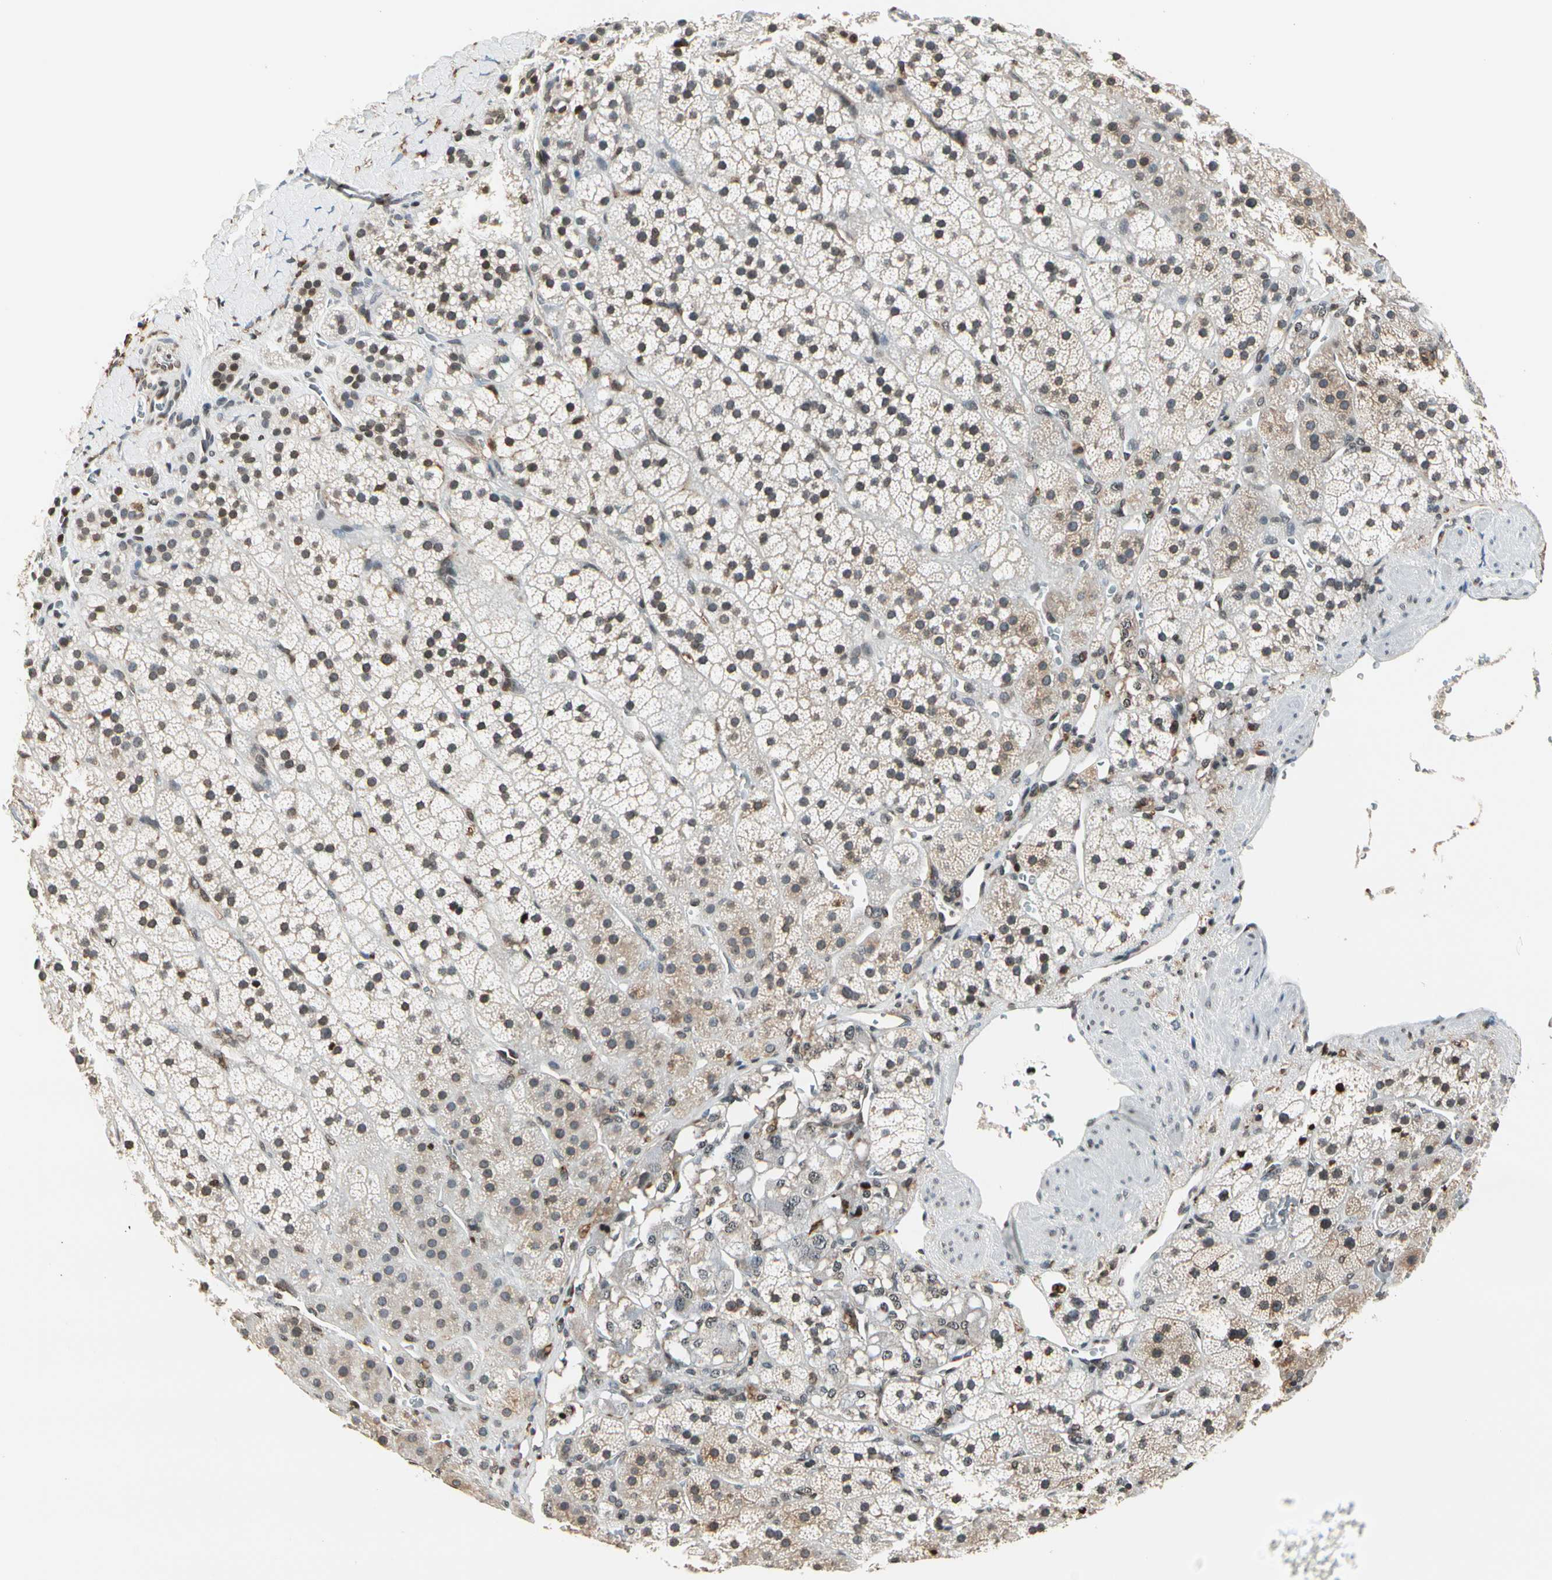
{"staining": {"intensity": "weak", "quantity": ">75%", "location": "cytoplasmic/membranous,nuclear"}, "tissue": "adrenal gland", "cell_type": "Glandular cells", "image_type": "normal", "snomed": [{"axis": "morphology", "description": "Normal tissue, NOS"}, {"axis": "topography", "description": "Adrenal gland"}], "caption": "Weak cytoplasmic/membranous,nuclear positivity is present in about >75% of glandular cells in unremarkable adrenal gland.", "gene": "FER", "patient": {"sex": "female", "age": 44}}